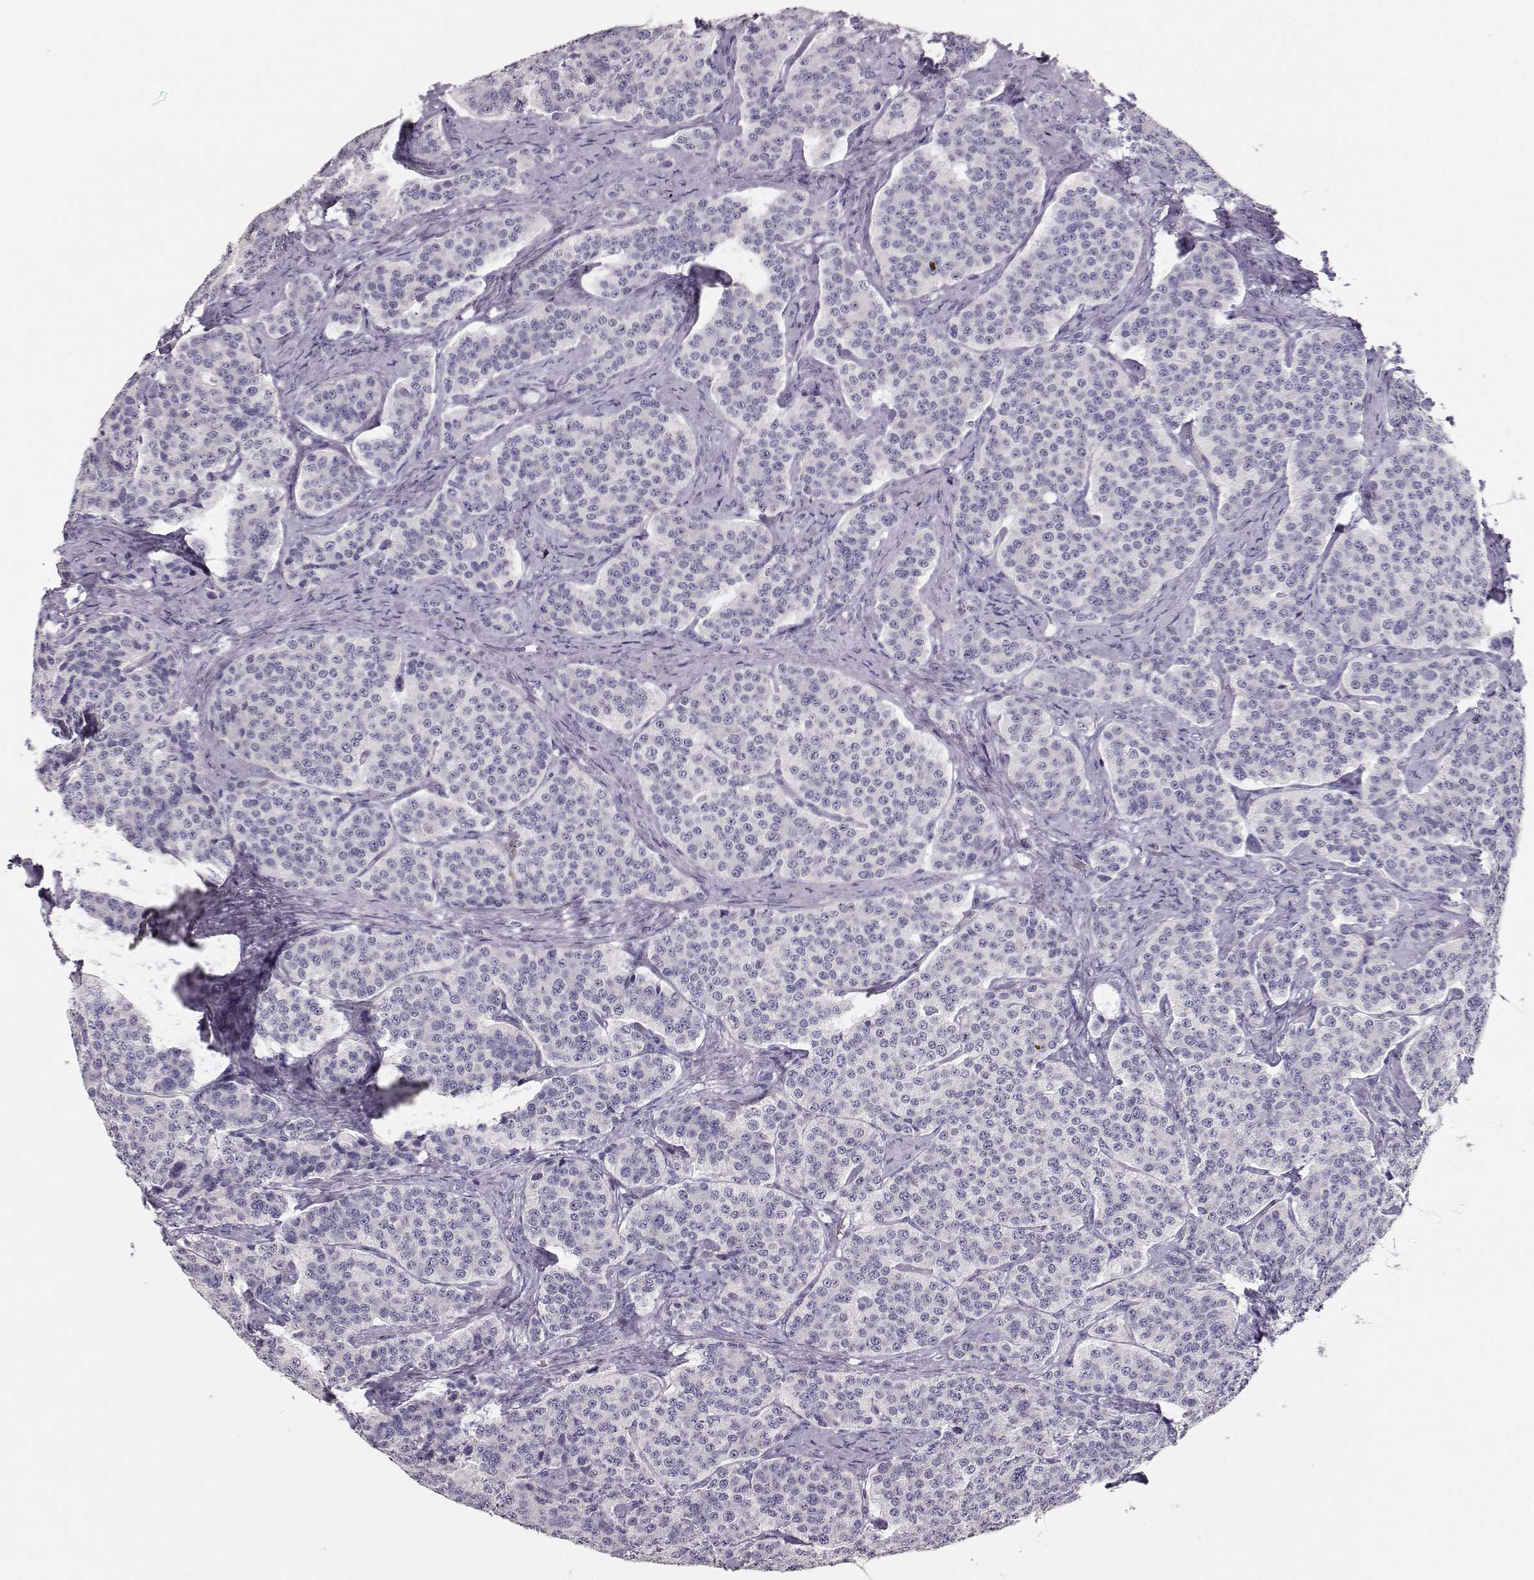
{"staining": {"intensity": "negative", "quantity": "none", "location": "none"}, "tissue": "carcinoid", "cell_type": "Tumor cells", "image_type": "cancer", "snomed": [{"axis": "morphology", "description": "Carcinoid, malignant, NOS"}, {"axis": "topography", "description": "Small intestine"}], "caption": "Protein analysis of malignant carcinoid displays no significant expression in tumor cells. (DAB (3,3'-diaminobenzidine) IHC visualized using brightfield microscopy, high magnification).", "gene": "MAGEC1", "patient": {"sex": "female", "age": 58}}